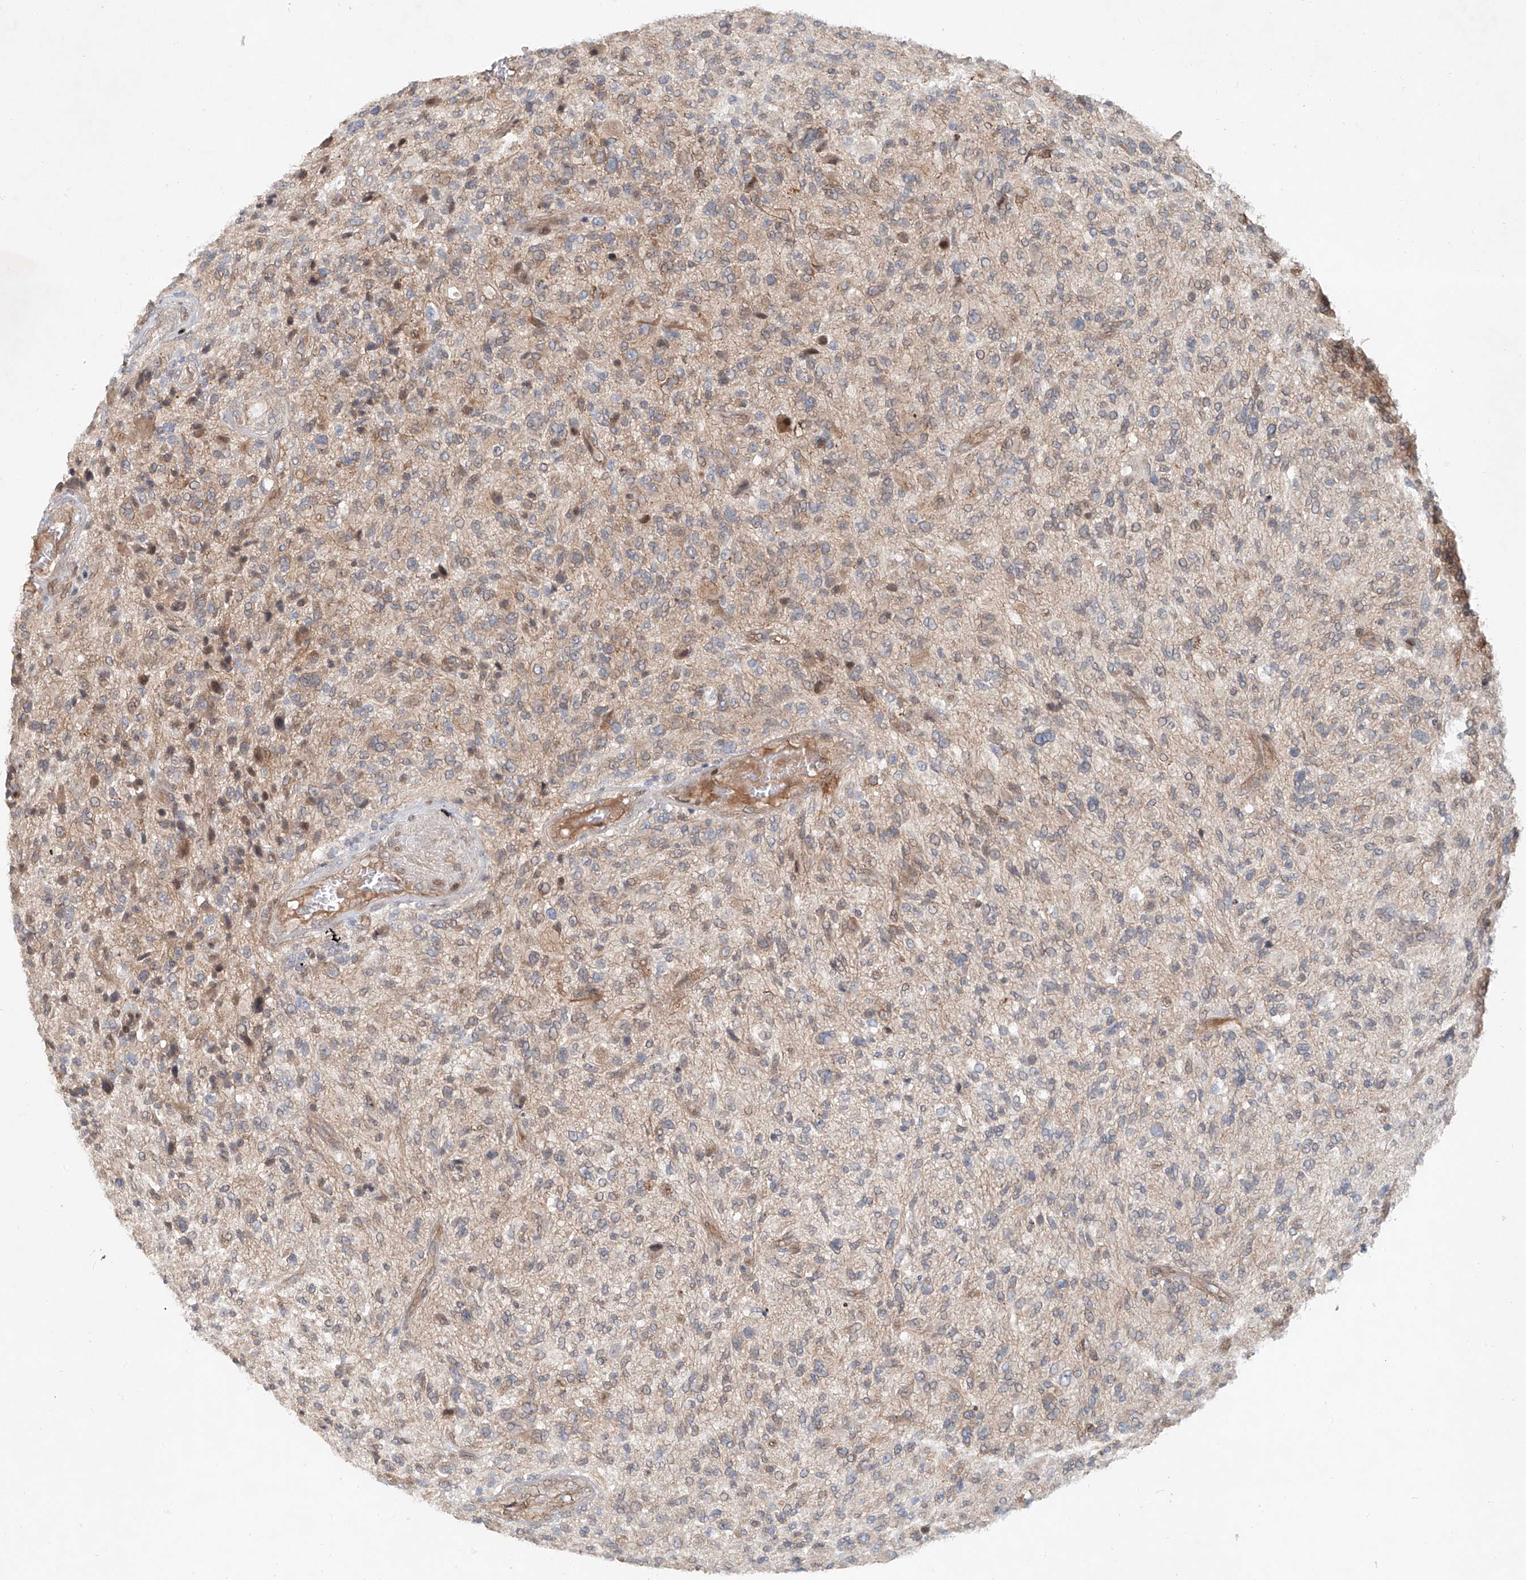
{"staining": {"intensity": "weak", "quantity": "25%-75%", "location": "cytoplasmic/membranous"}, "tissue": "glioma", "cell_type": "Tumor cells", "image_type": "cancer", "snomed": [{"axis": "morphology", "description": "Glioma, malignant, High grade"}, {"axis": "topography", "description": "Brain"}], "caption": "The micrograph reveals immunohistochemical staining of glioma. There is weak cytoplasmic/membranous positivity is appreciated in about 25%-75% of tumor cells.", "gene": "SASH1", "patient": {"sex": "male", "age": 47}}